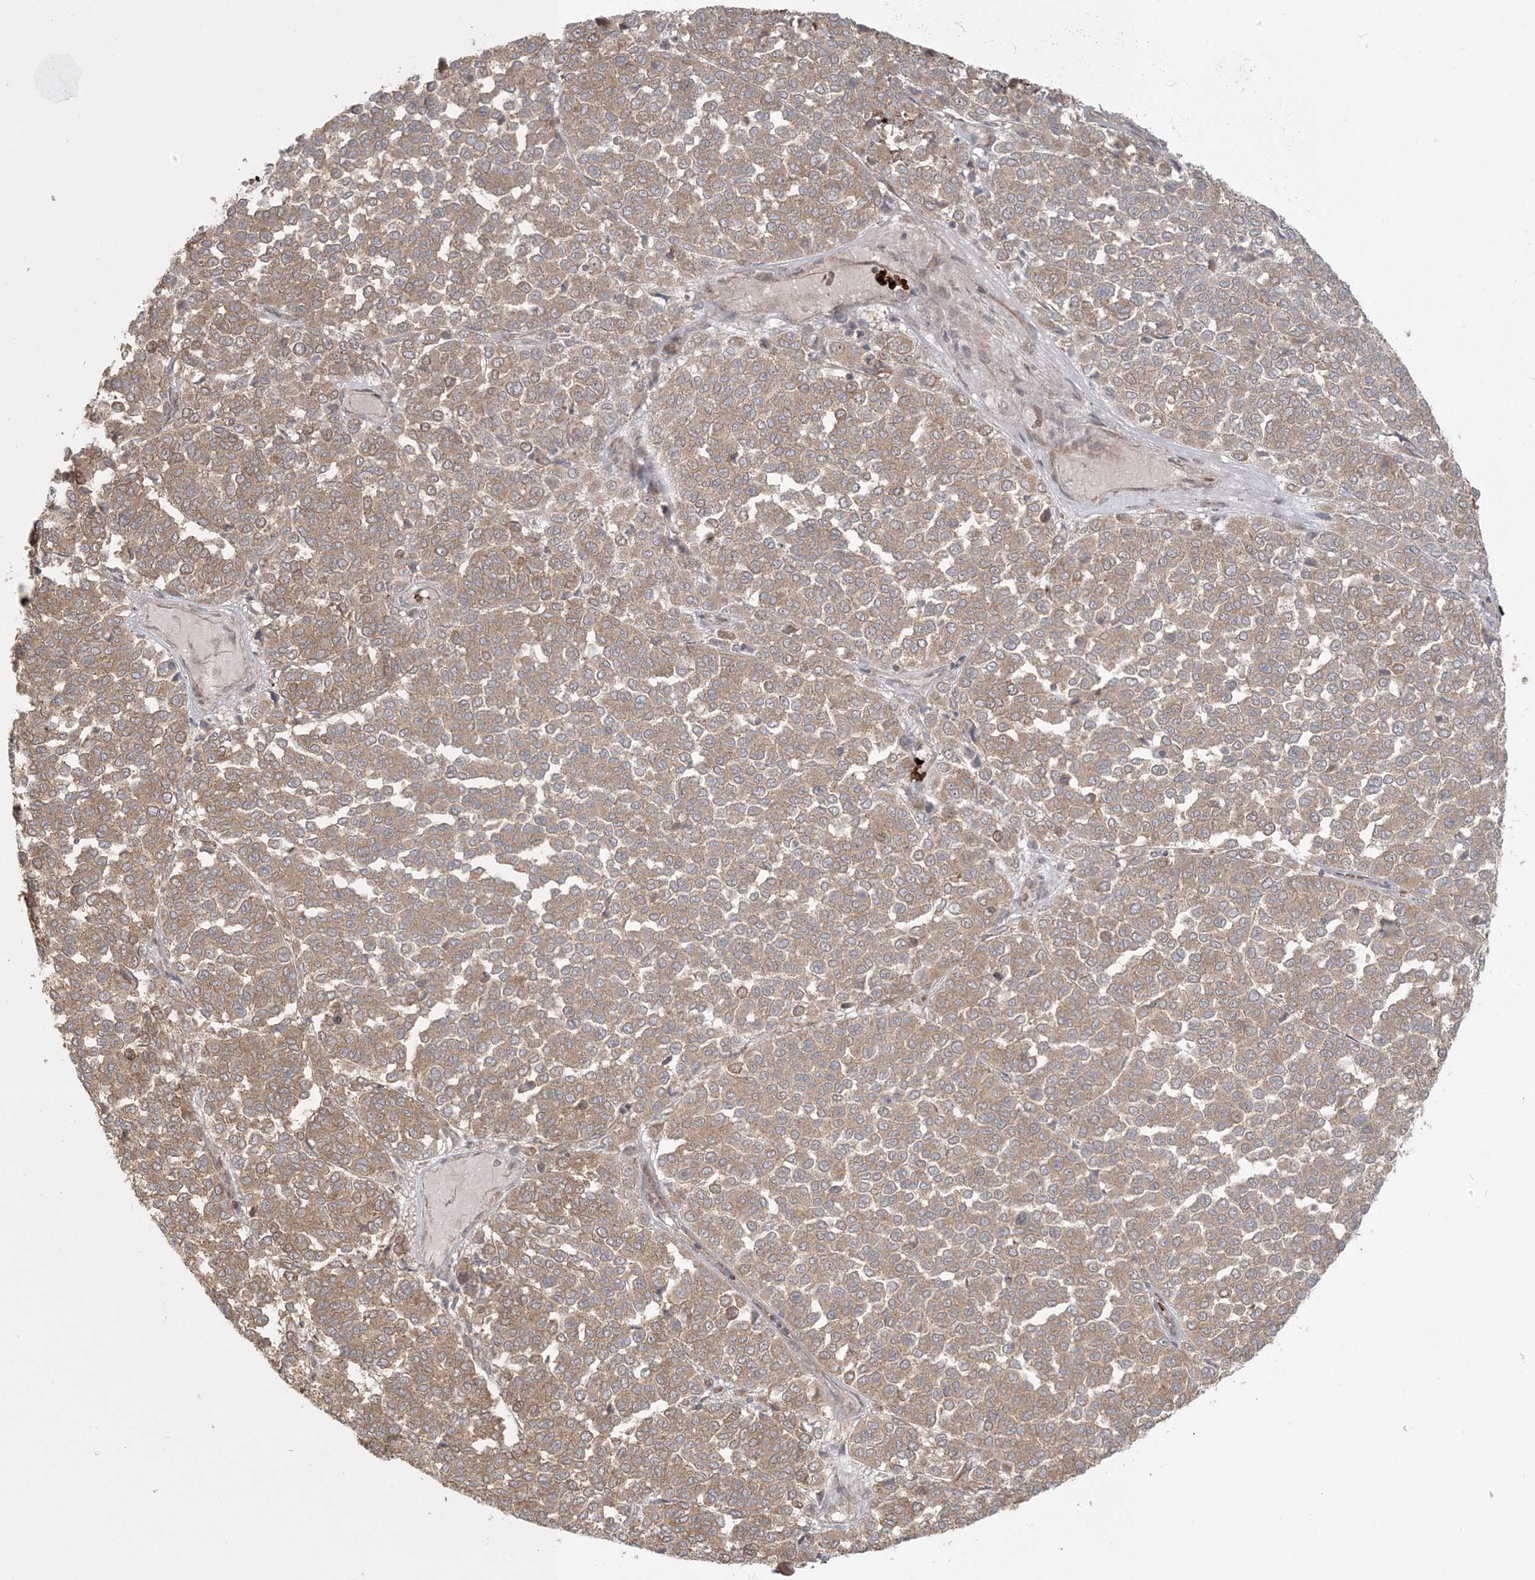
{"staining": {"intensity": "weak", "quantity": ">75%", "location": "cytoplasmic/membranous"}, "tissue": "melanoma", "cell_type": "Tumor cells", "image_type": "cancer", "snomed": [{"axis": "morphology", "description": "Malignant melanoma, Metastatic site"}, {"axis": "topography", "description": "Pancreas"}], "caption": "Protein staining of melanoma tissue demonstrates weak cytoplasmic/membranous staining in about >75% of tumor cells. Using DAB (3,3'-diaminobenzidine) (brown) and hematoxylin (blue) stains, captured at high magnification using brightfield microscopy.", "gene": "ABCF3", "patient": {"sex": "female", "age": 30}}